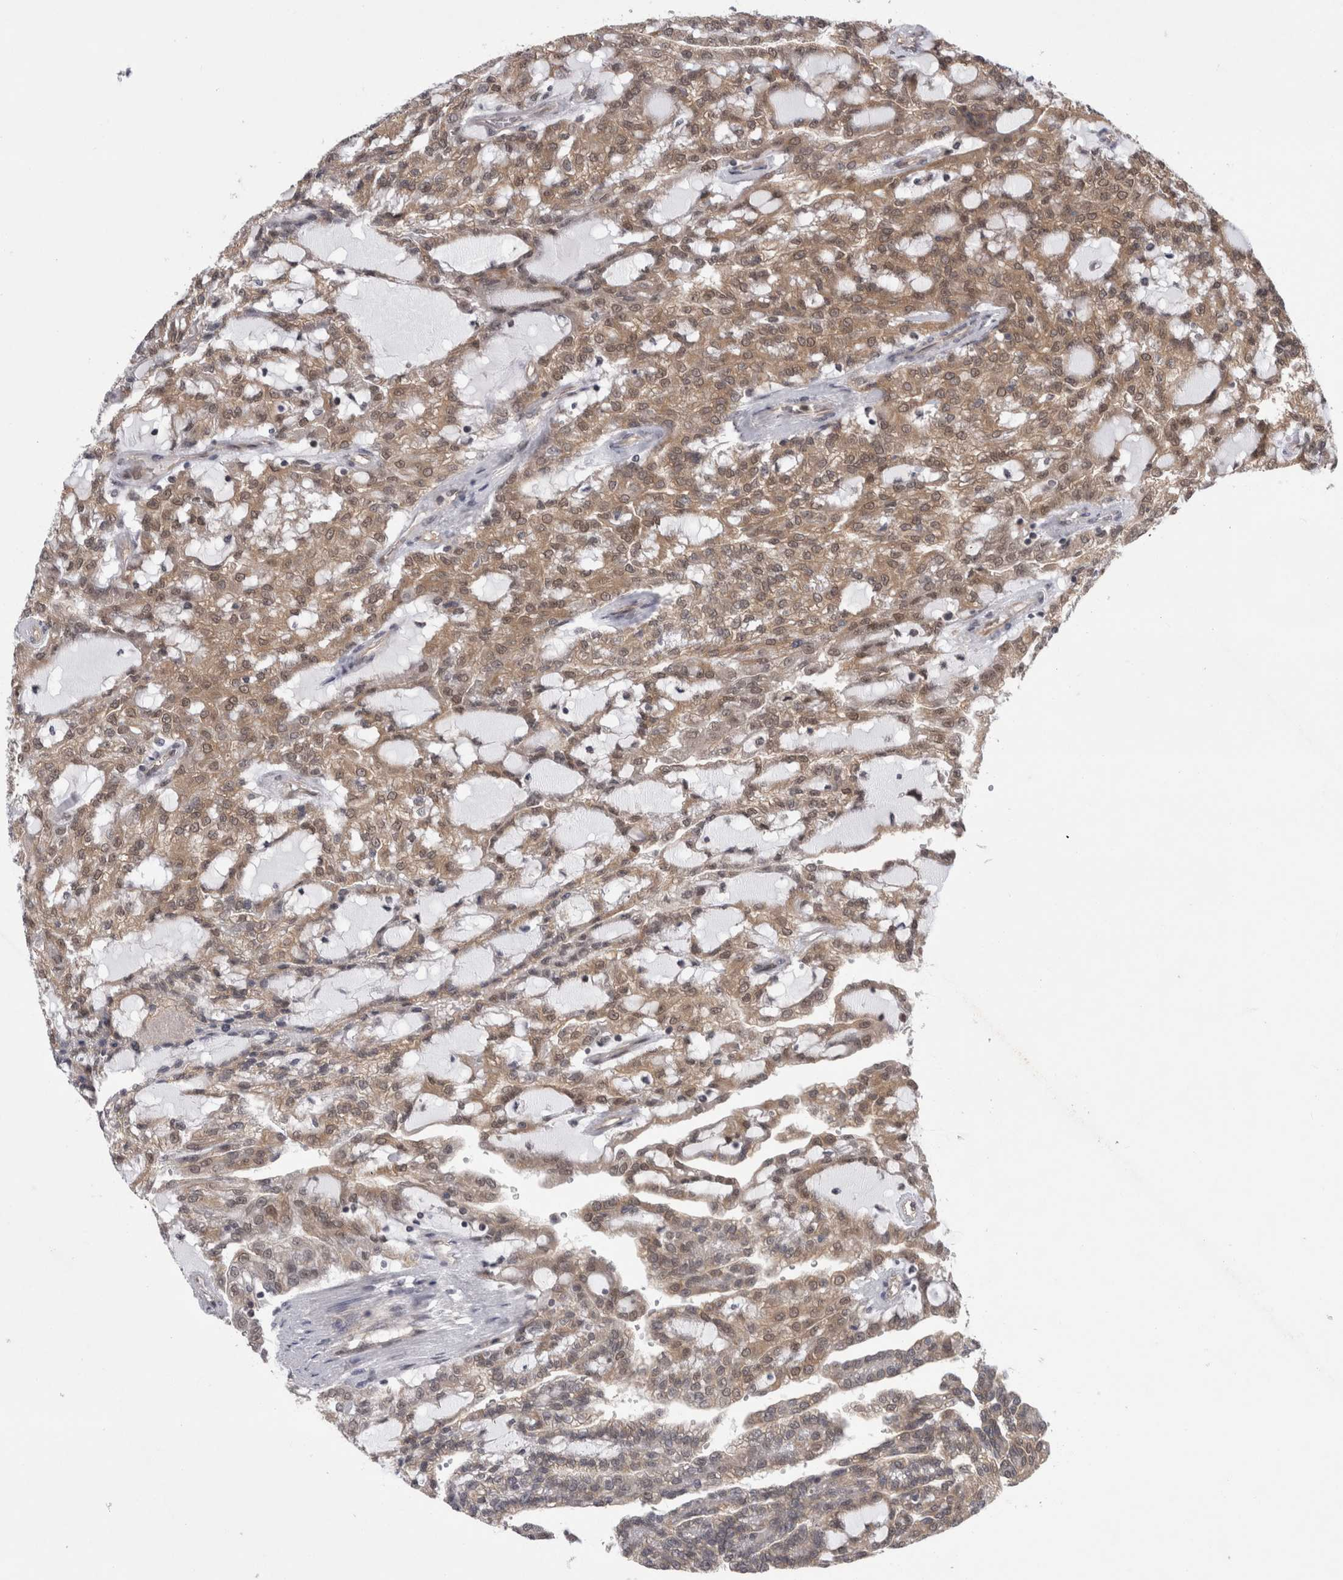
{"staining": {"intensity": "weak", "quantity": ">75%", "location": "cytoplasmic/membranous"}, "tissue": "renal cancer", "cell_type": "Tumor cells", "image_type": "cancer", "snomed": [{"axis": "morphology", "description": "Adenocarcinoma, NOS"}, {"axis": "topography", "description": "Kidney"}], "caption": "This is an image of IHC staining of renal cancer (adenocarcinoma), which shows weak positivity in the cytoplasmic/membranous of tumor cells.", "gene": "PSMB2", "patient": {"sex": "male", "age": 63}}